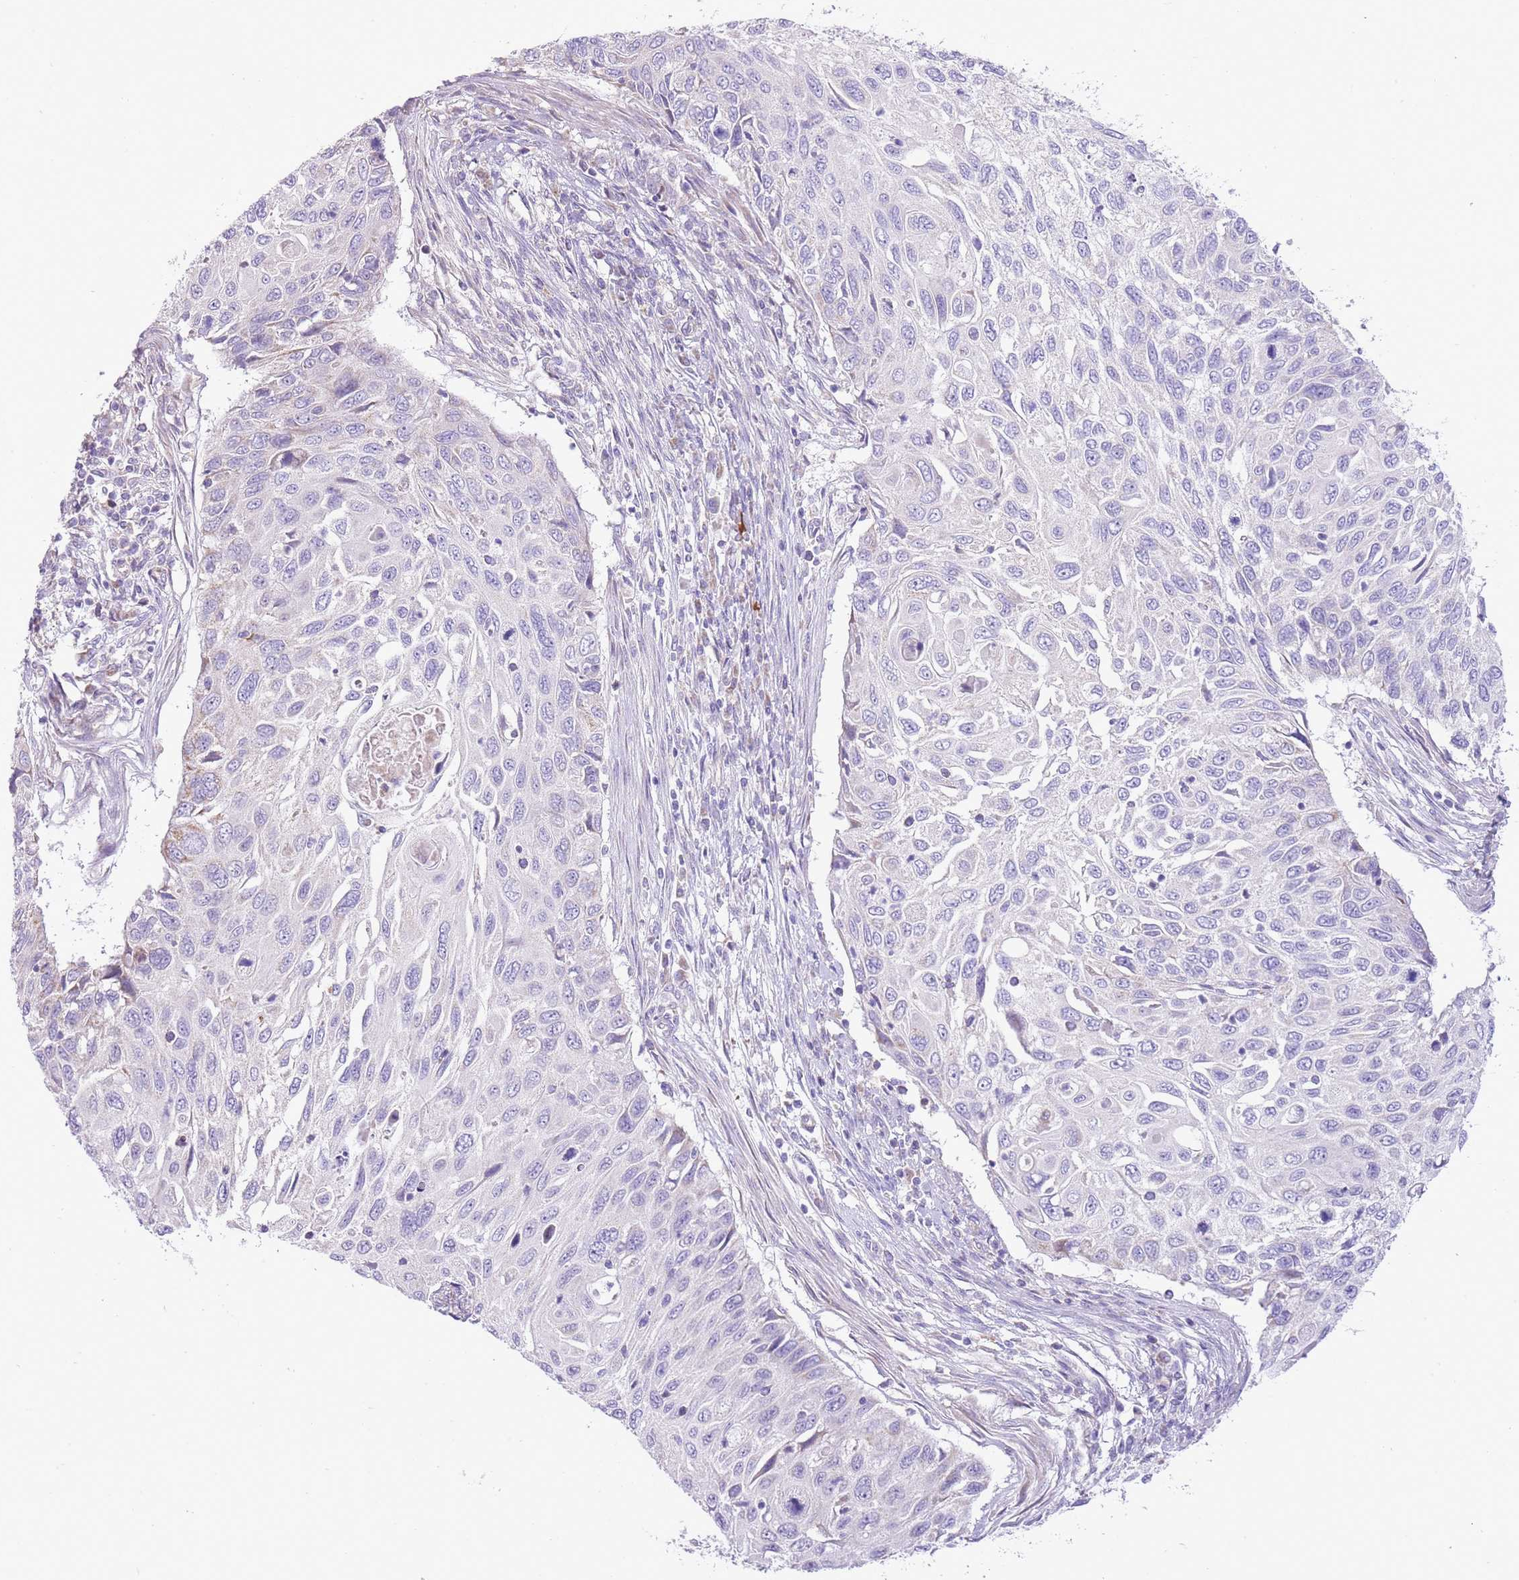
{"staining": {"intensity": "negative", "quantity": "none", "location": "none"}, "tissue": "cervical cancer", "cell_type": "Tumor cells", "image_type": "cancer", "snomed": [{"axis": "morphology", "description": "Squamous cell carcinoma, NOS"}, {"axis": "topography", "description": "Cervix"}], "caption": "Immunohistochemistry of human cervical squamous cell carcinoma reveals no expression in tumor cells.", "gene": "OAZ2", "patient": {"sex": "female", "age": 70}}